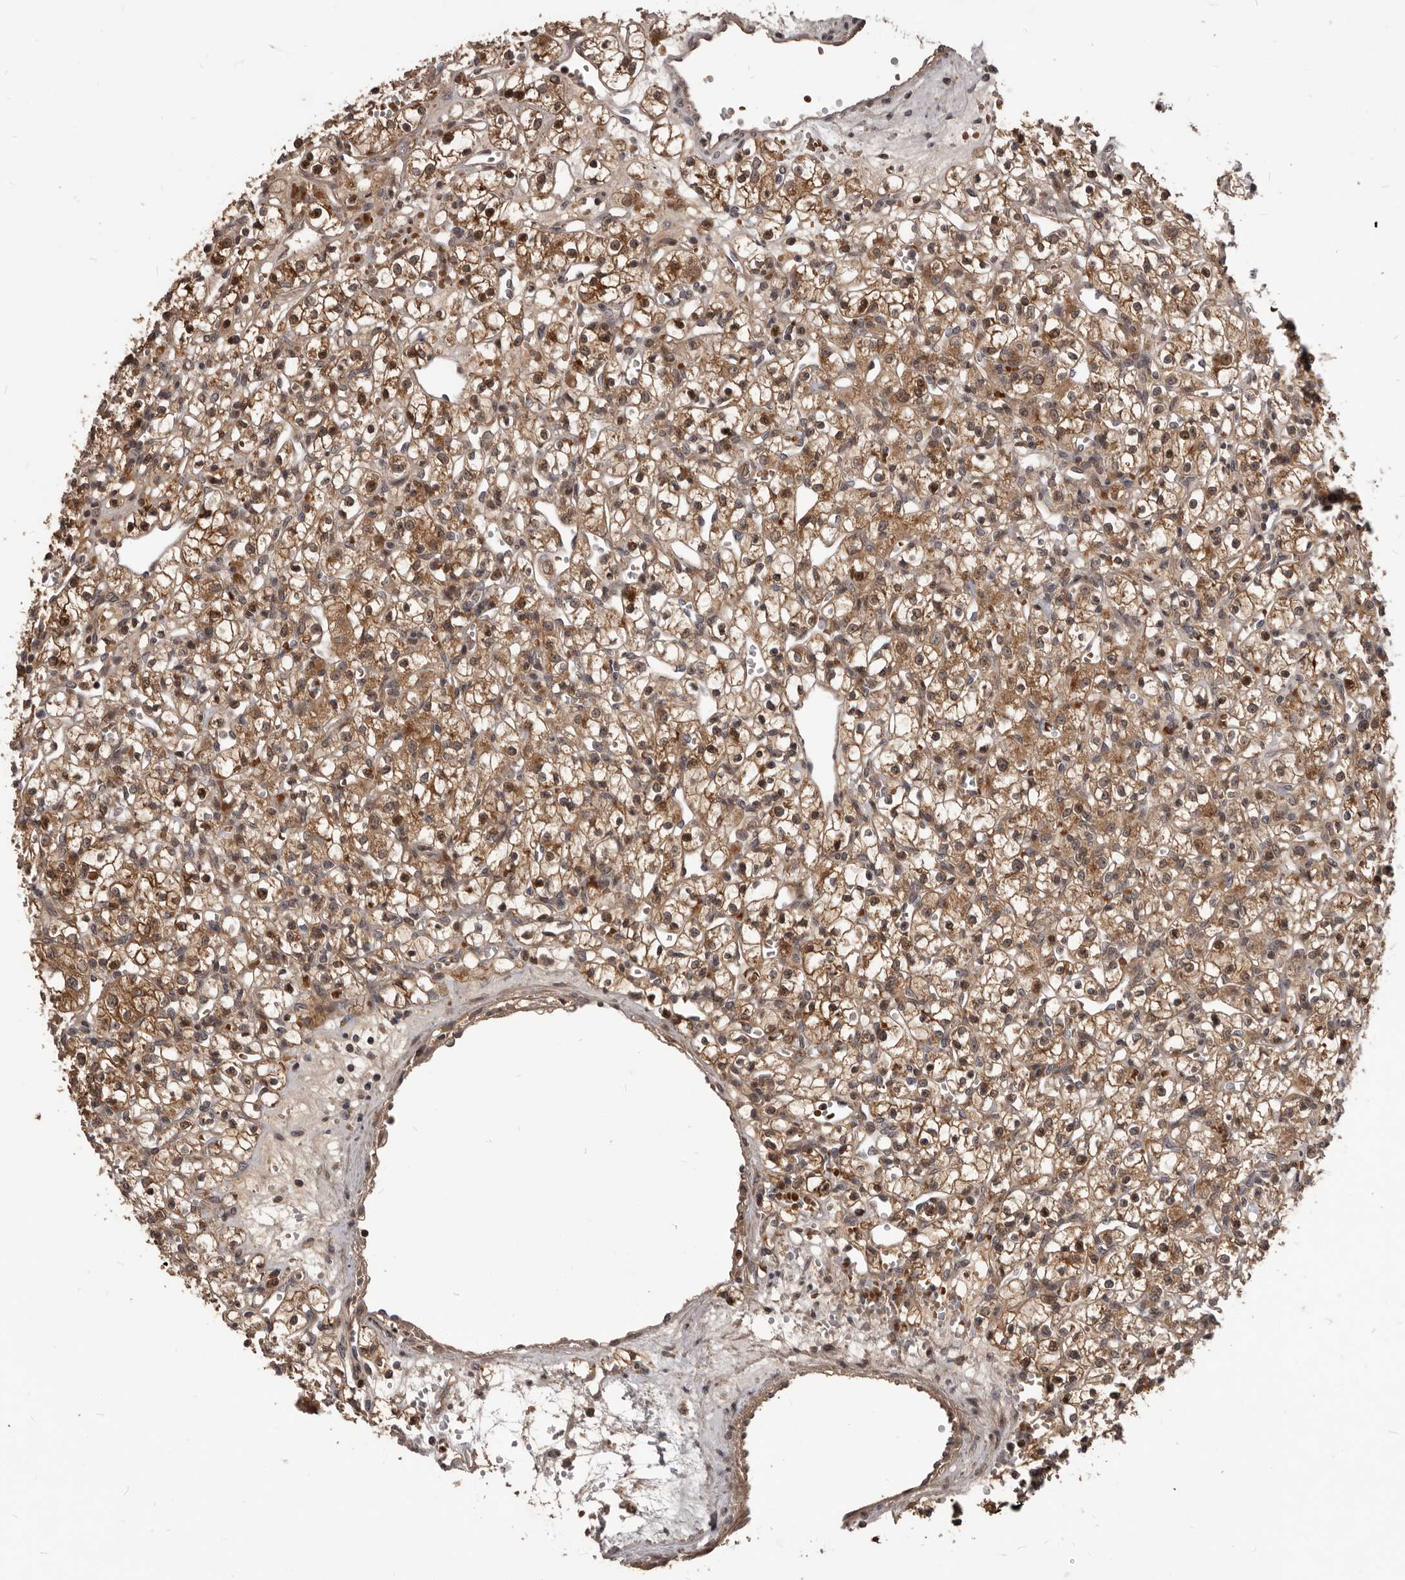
{"staining": {"intensity": "moderate", "quantity": ">75%", "location": "cytoplasmic/membranous,nuclear"}, "tissue": "renal cancer", "cell_type": "Tumor cells", "image_type": "cancer", "snomed": [{"axis": "morphology", "description": "Adenocarcinoma, NOS"}, {"axis": "topography", "description": "Kidney"}], "caption": "The photomicrograph displays a brown stain indicating the presence of a protein in the cytoplasmic/membranous and nuclear of tumor cells in renal cancer. The protein of interest is shown in brown color, while the nuclei are stained blue.", "gene": "GABPB2", "patient": {"sex": "female", "age": 59}}